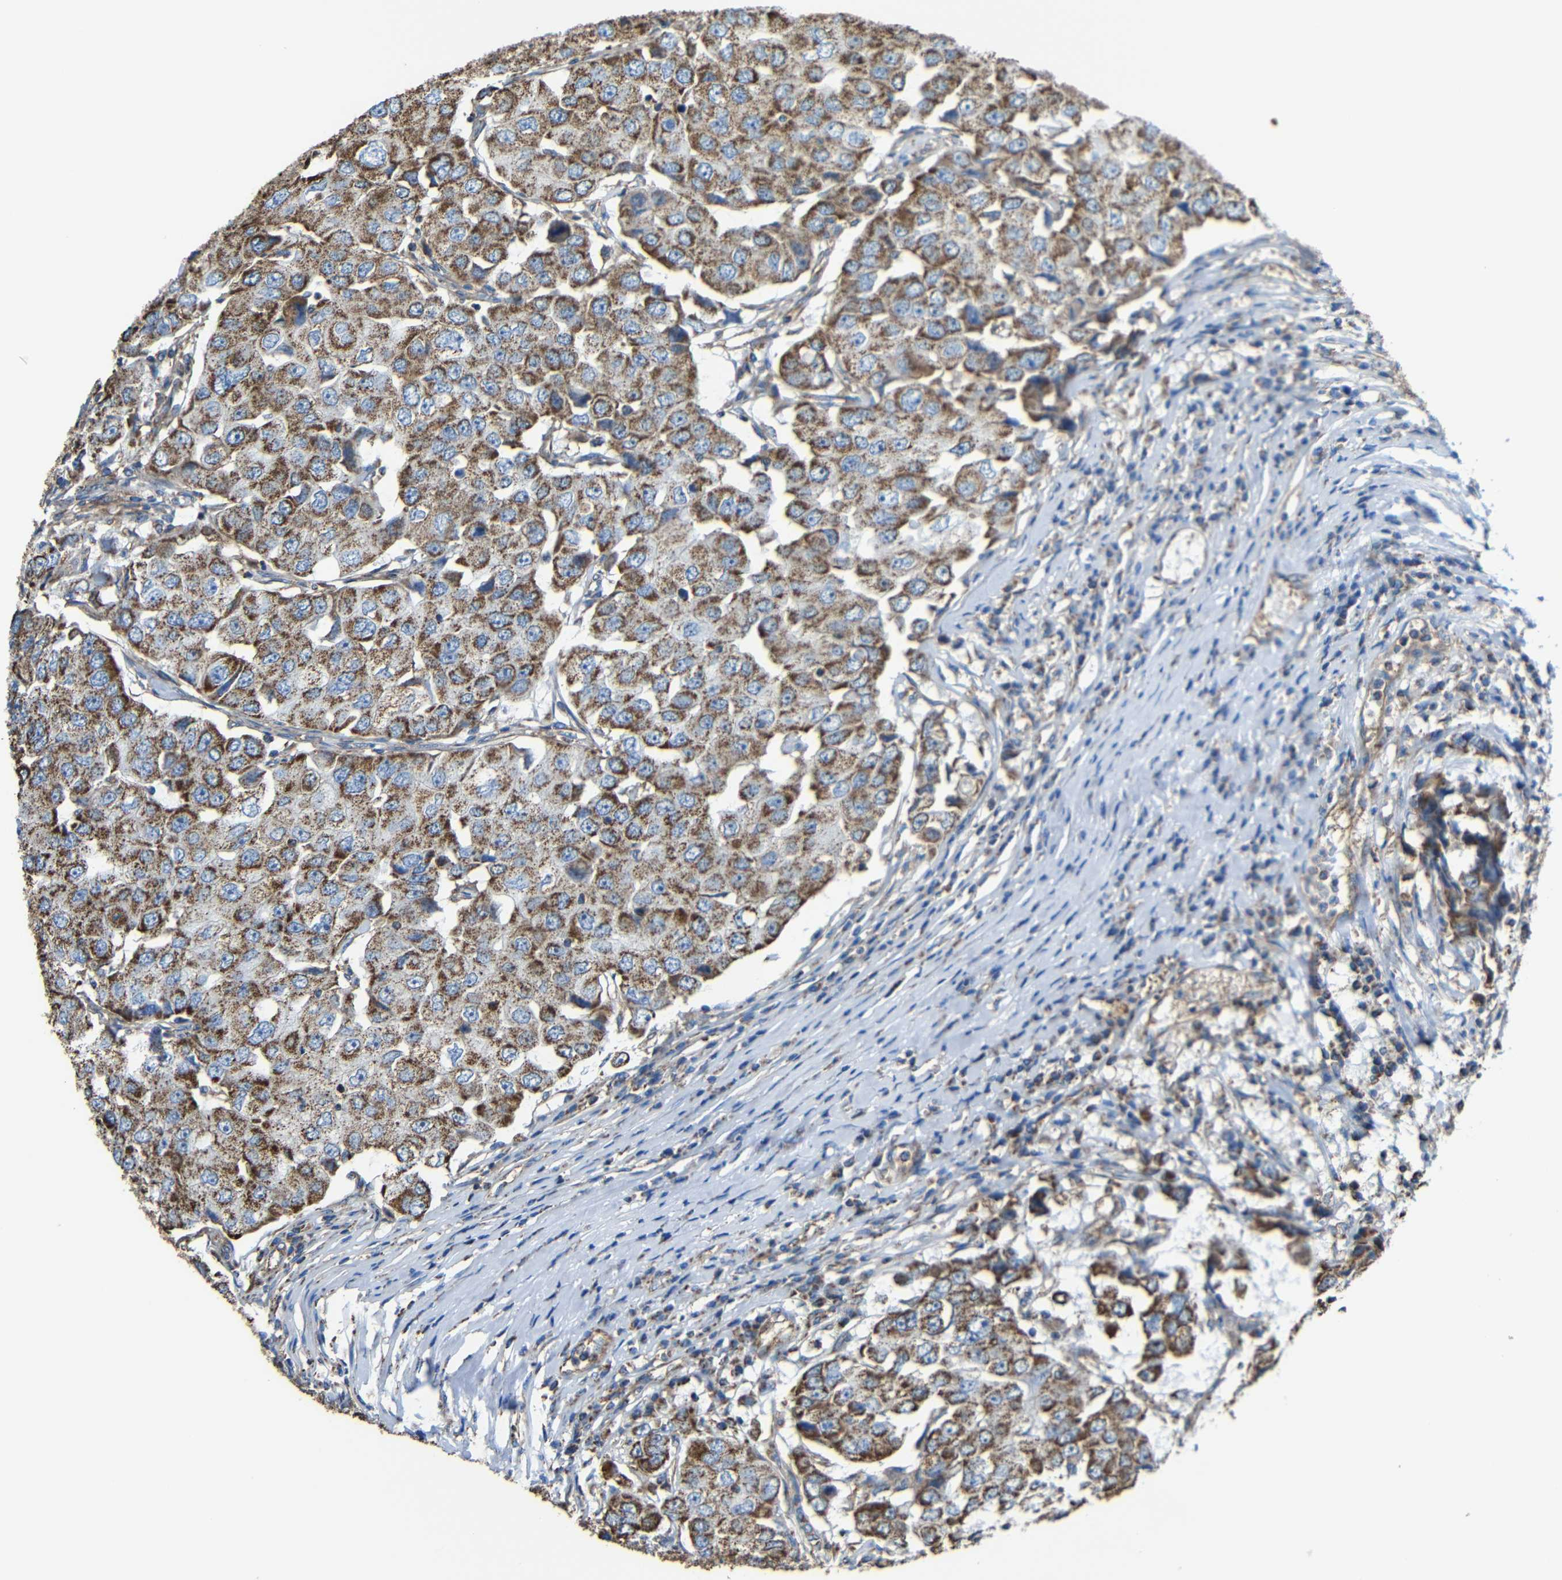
{"staining": {"intensity": "strong", "quantity": ">75%", "location": "cytoplasmic/membranous"}, "tissue": "breast cancer", "cell_type": "Tumor cells", "image_type": "cancer", "snomed": [{"axis": "morphology", "description": "Duct carcinoma"}, {"axis": "topography", "description": "Breast"}], "caption": "Immunohistochemistry (DAB (3,3'-diaminobenzidine)) staining of breast cancer demonstrates strong cytoplasmic/membranous protein staining in approximately >75% of tumor cells.", "gene": "INTS6L", "patient": {"sex": "female", "age": 27}}